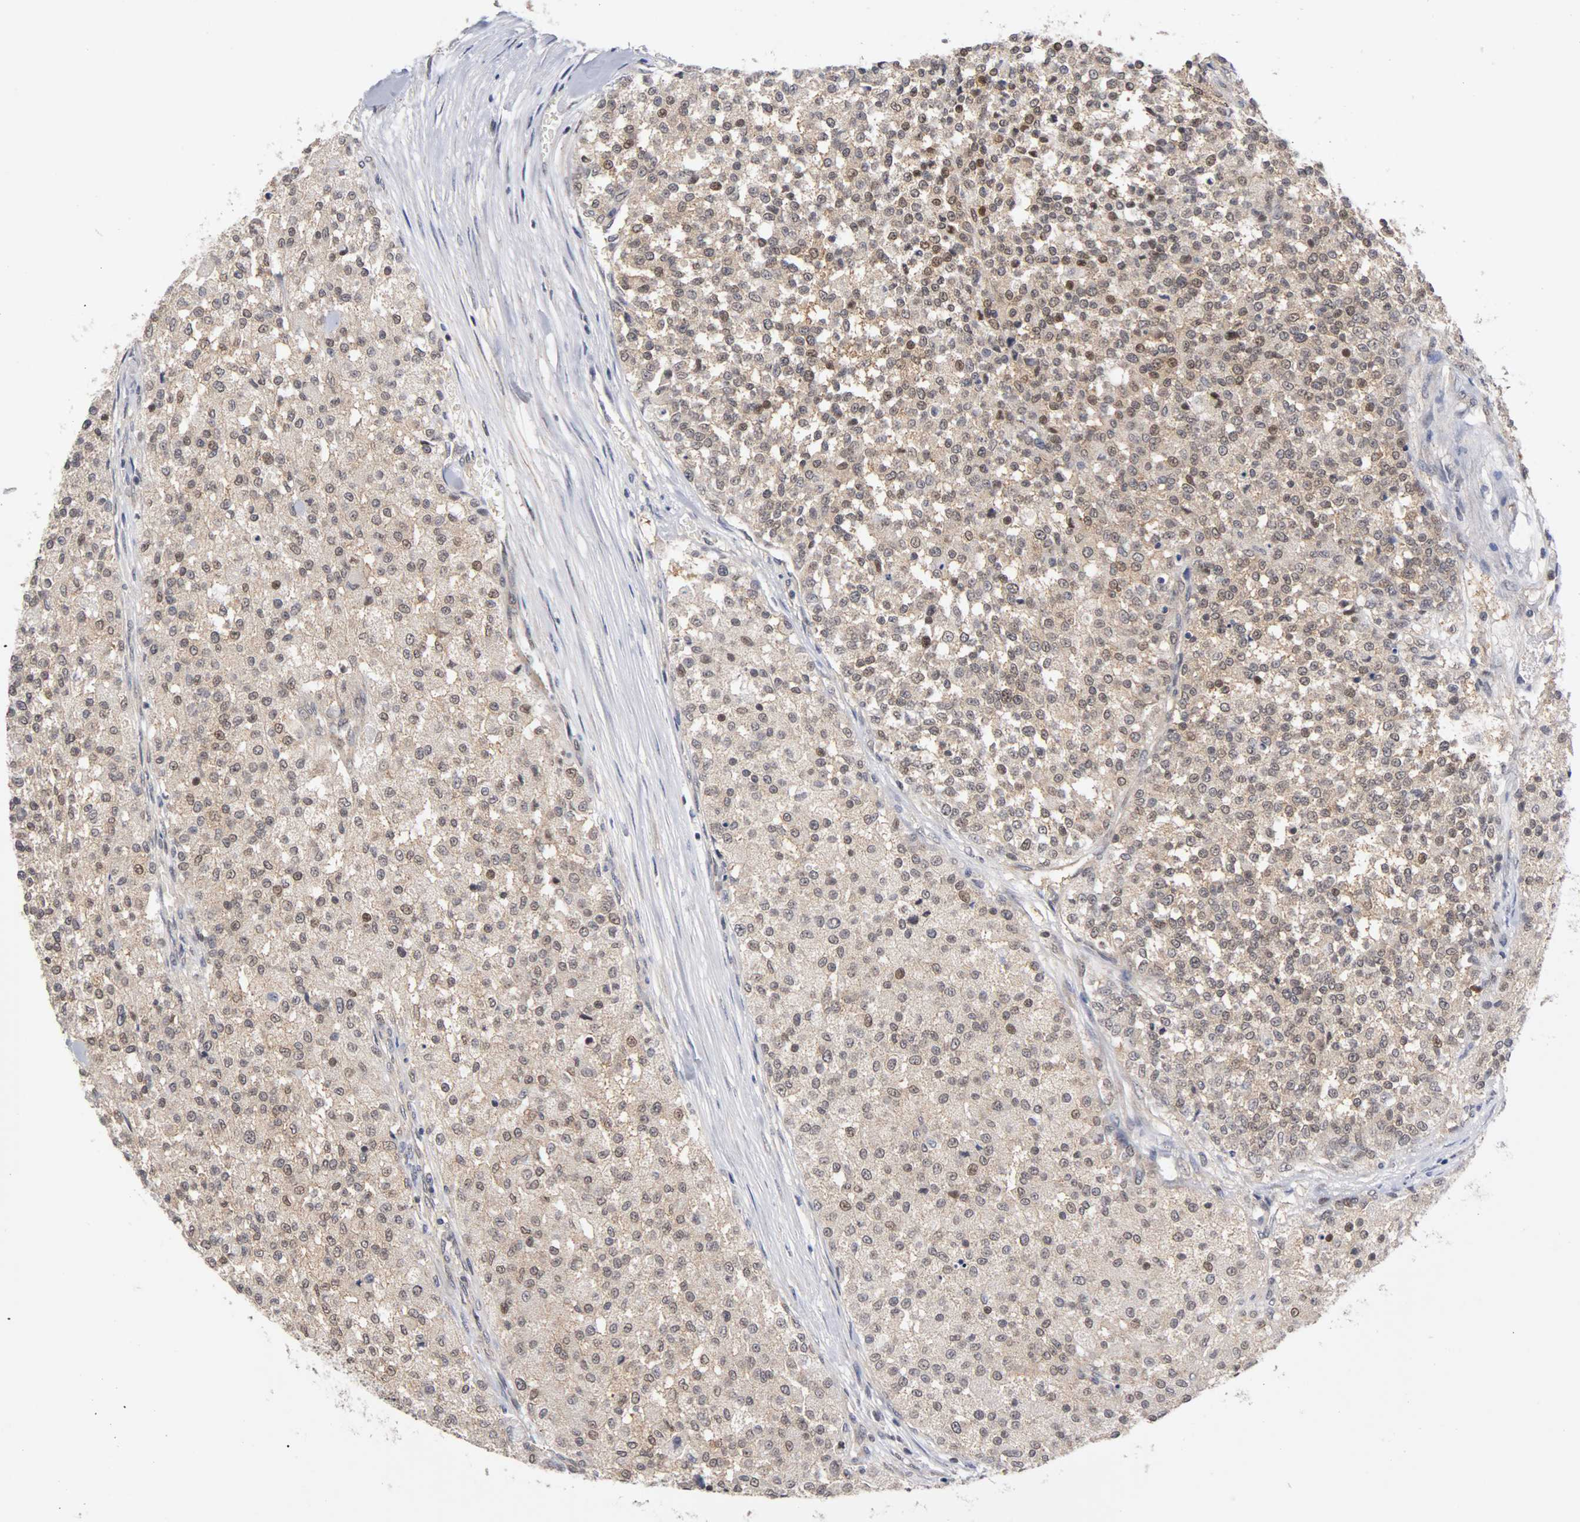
{"staining": {"intensity": "moderate", "quantity": ">75%", "location": "cytoplasmic/membranous,nuclear"}, "tissue": "testis cancer", "cell_type": "Tumor cells", "image_type": "cancer", "snomed": [{"axis": "morphology", "description": "Seminoma, NOS"}, {"axis": "topography", "description": "Testis"}], "caption": "Protein expression analysis of human testis seminoma reveals moderate cytoplasmic/membranous and nuclear positivity in approximately >75% of tumor cells. (Stains: DAB (3,3'-diaminobenzidine) in brown, nuclei in blue, Microscopy: brightfield microscopy at high magnification).", "gene": "UBE2M", "patient": {"sex": "male", "age": 59}}